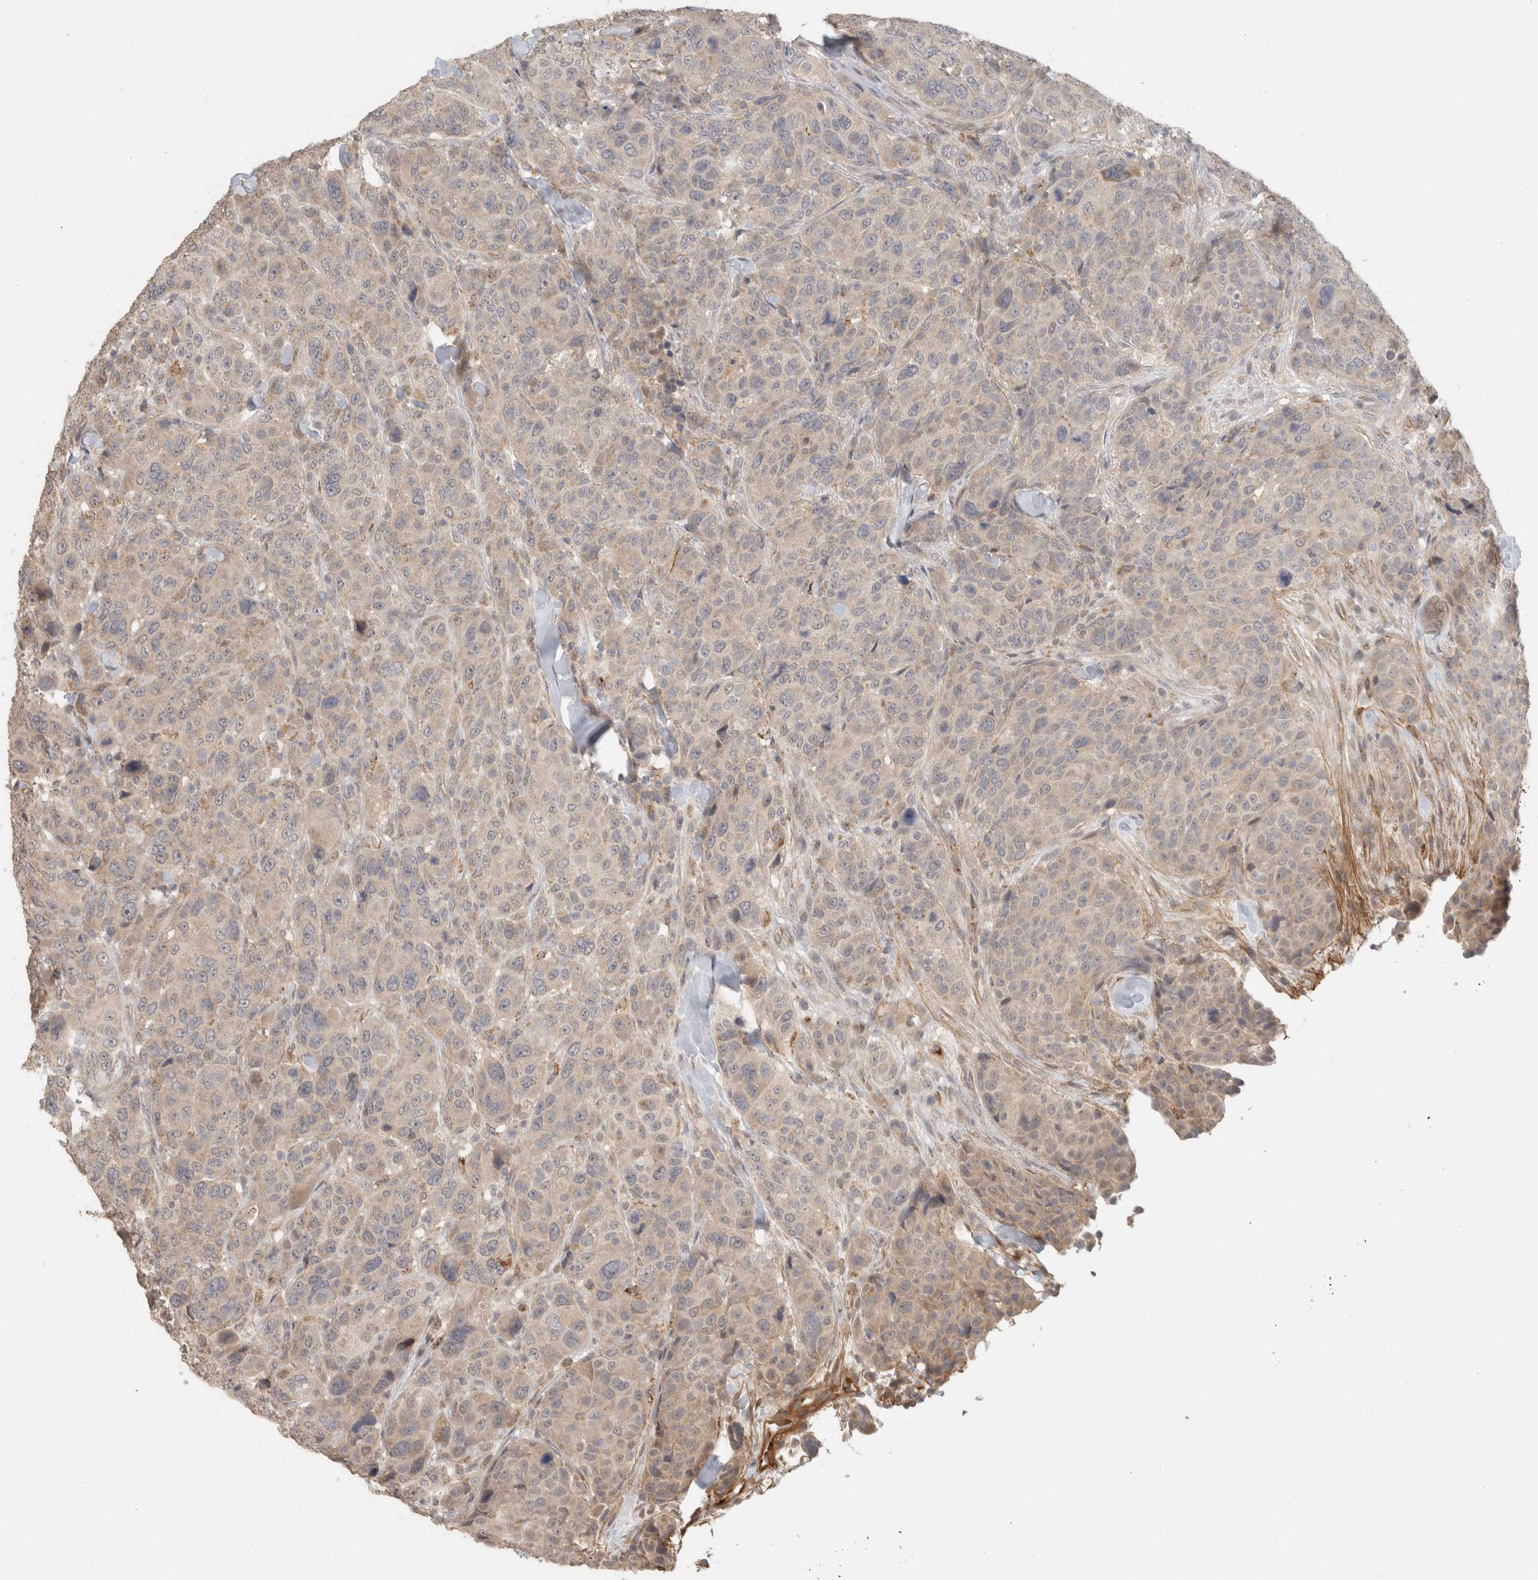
{"staining": {"intensity": "negative", "quantity": "none", "location": "none"}, "tissue": "breast cancer", "cell_type": "Tumor cells", "image_type": "cancer", "snomed": [{"axis": "morphology", "description": "Duct carcinoma"}, {"axis": "topography", "description": "Breast"}], "caption": "High power microscopy micrograph of an immunohistochemistry micrograph of breast cancer, revealing no significant positivity in tumor cells. (DAB immunohistochemistry (IHC) visualized using brightfield microscopy, high magnification).", "gene": "HSPG2", "patient": {"sex": "female", "age": 37}}